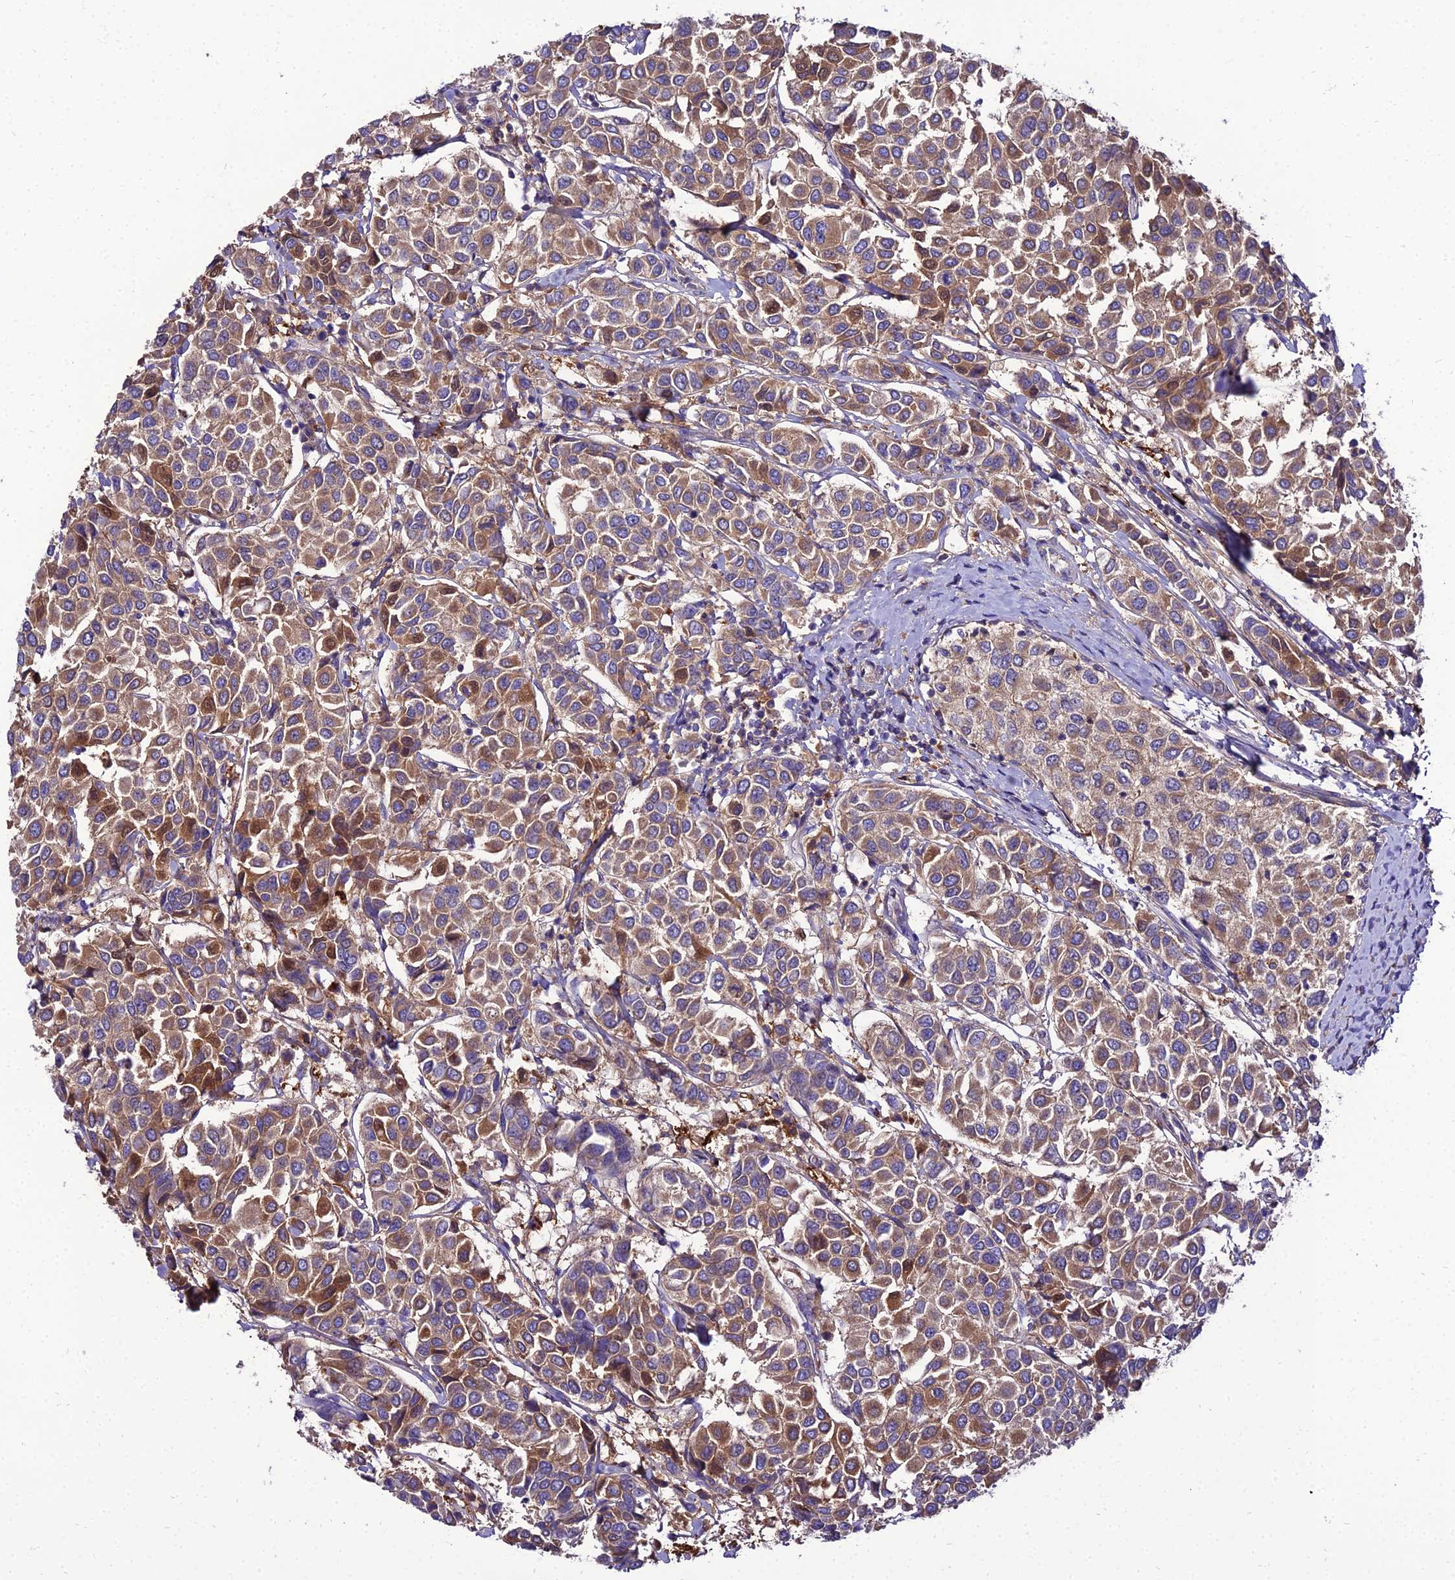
{"staining": {"intensity": "moderate", "quantity": ">75%", "location": "cytoplasmic/membranous"}, "tissue": "breast cancer", "cell_type": "Tumor cells", "image_type": "cancer", "snomed": [{"axis": "morphology", "description": "Duct carcinoma"}, {"axis": "topography", "description": "Breast"}], "caption": "The histopathology image exhibits a brown stain indicating the presence of a protein in the cytoplasmic/membranous of tumor cells in invasive ductal carcinoma (breast). Ihc stains the protein of interest in brown and the nuclei are stained blue.", "gene": "C2orf69", "patient": {"sex": "female", "age": 55}}